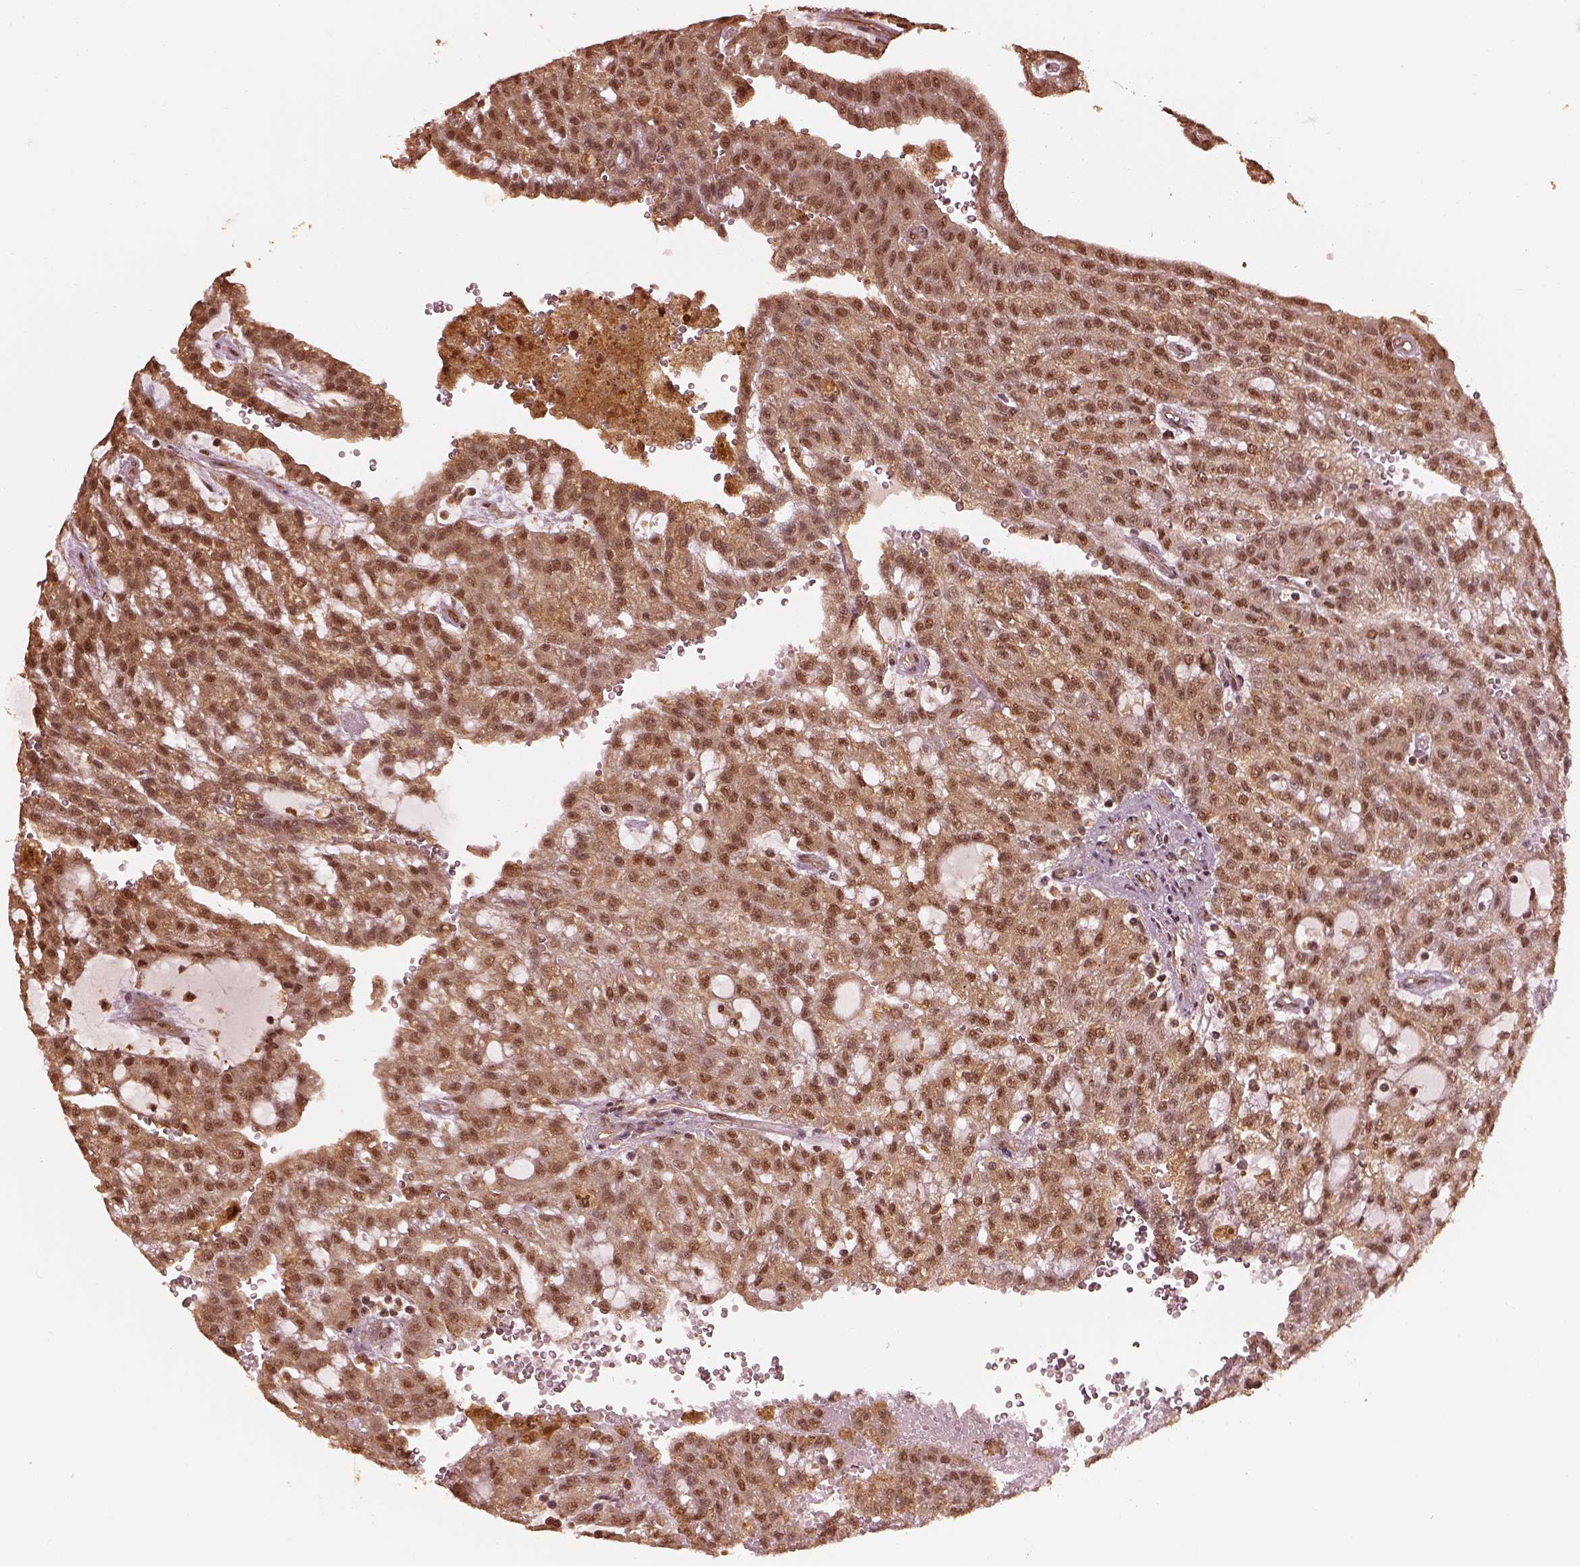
{"staining": {"intensity": "moderate", "quantity": ">75%", "location": "cytoplasmic/membranous,nuclear"}, "tissue": "renal cancer", "cell_type": "Tumor cells", "image_type": "cancer", "snomed": [{"axis": "morphology", "description": "Adenocarcinoma, NOS"}, {"axis": "topography", "description": "Kidney"}], "caption": "Moderate cytoplasmic/membranous and nuclear expression for a protein is identified in approximately >75% of tumor cells of renal adenocarcinoma using immunohistochemistry (IHC).", "gene": "PSMC5", "patient": {"sex": "male", "age": 63}}